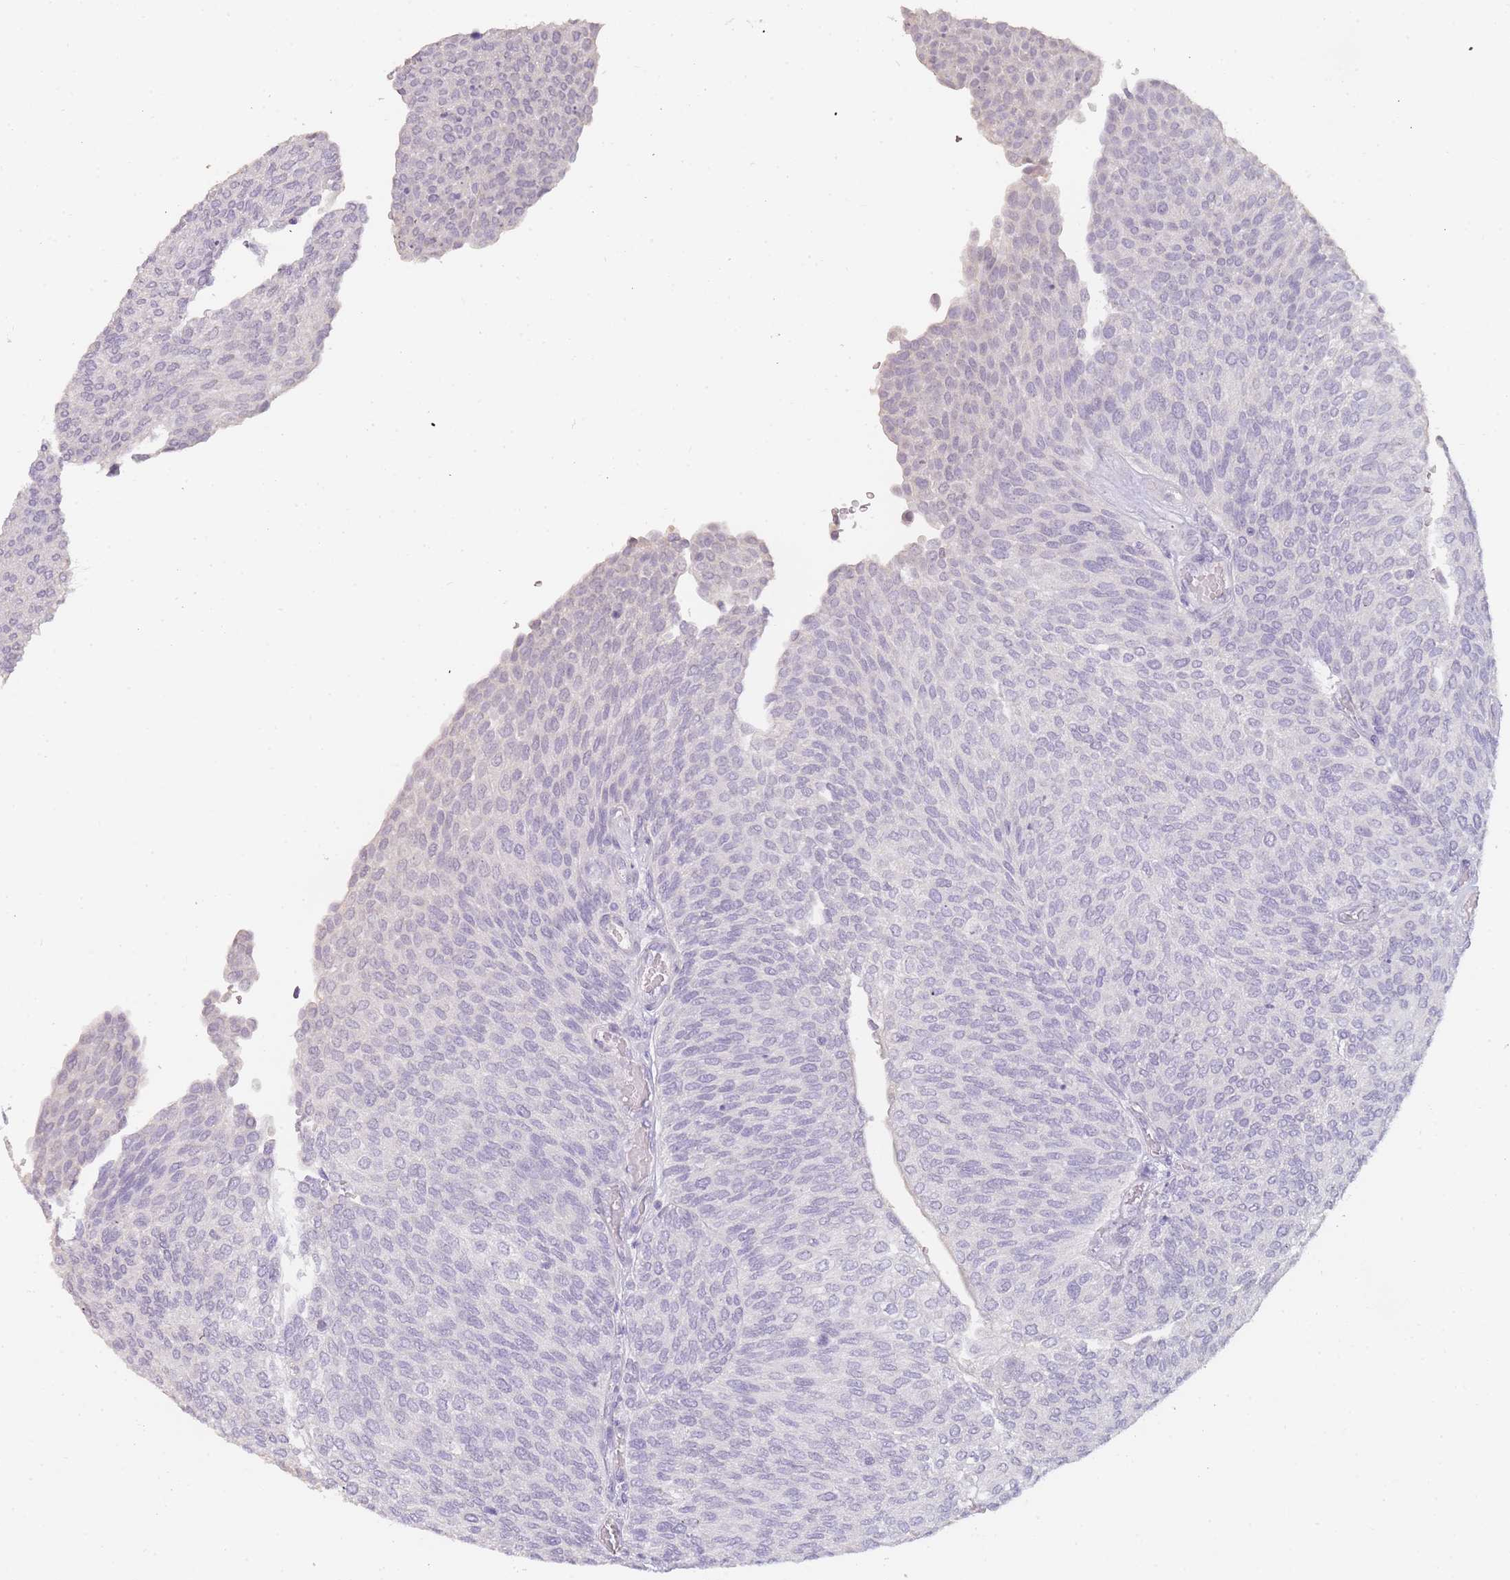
{"staining": {"intensity": "negative", "quantity": "none", "location": "none"}, "tissue": "urothelial cancer", "cell_type": "Tumor cells", "image_type": "cancer", "snomed": [{"axis": "morphology", "description": "Urothelial carcinoma, Low grade"}, {"axis": "topography", "description": "Urinary bladder"}], "caption": "Image shows no protein positivity in tumor cells of urothelial carcinoma (low-grade) tissue.", "gene": "INS", "patient": {"sex": "female", "age": 79}}